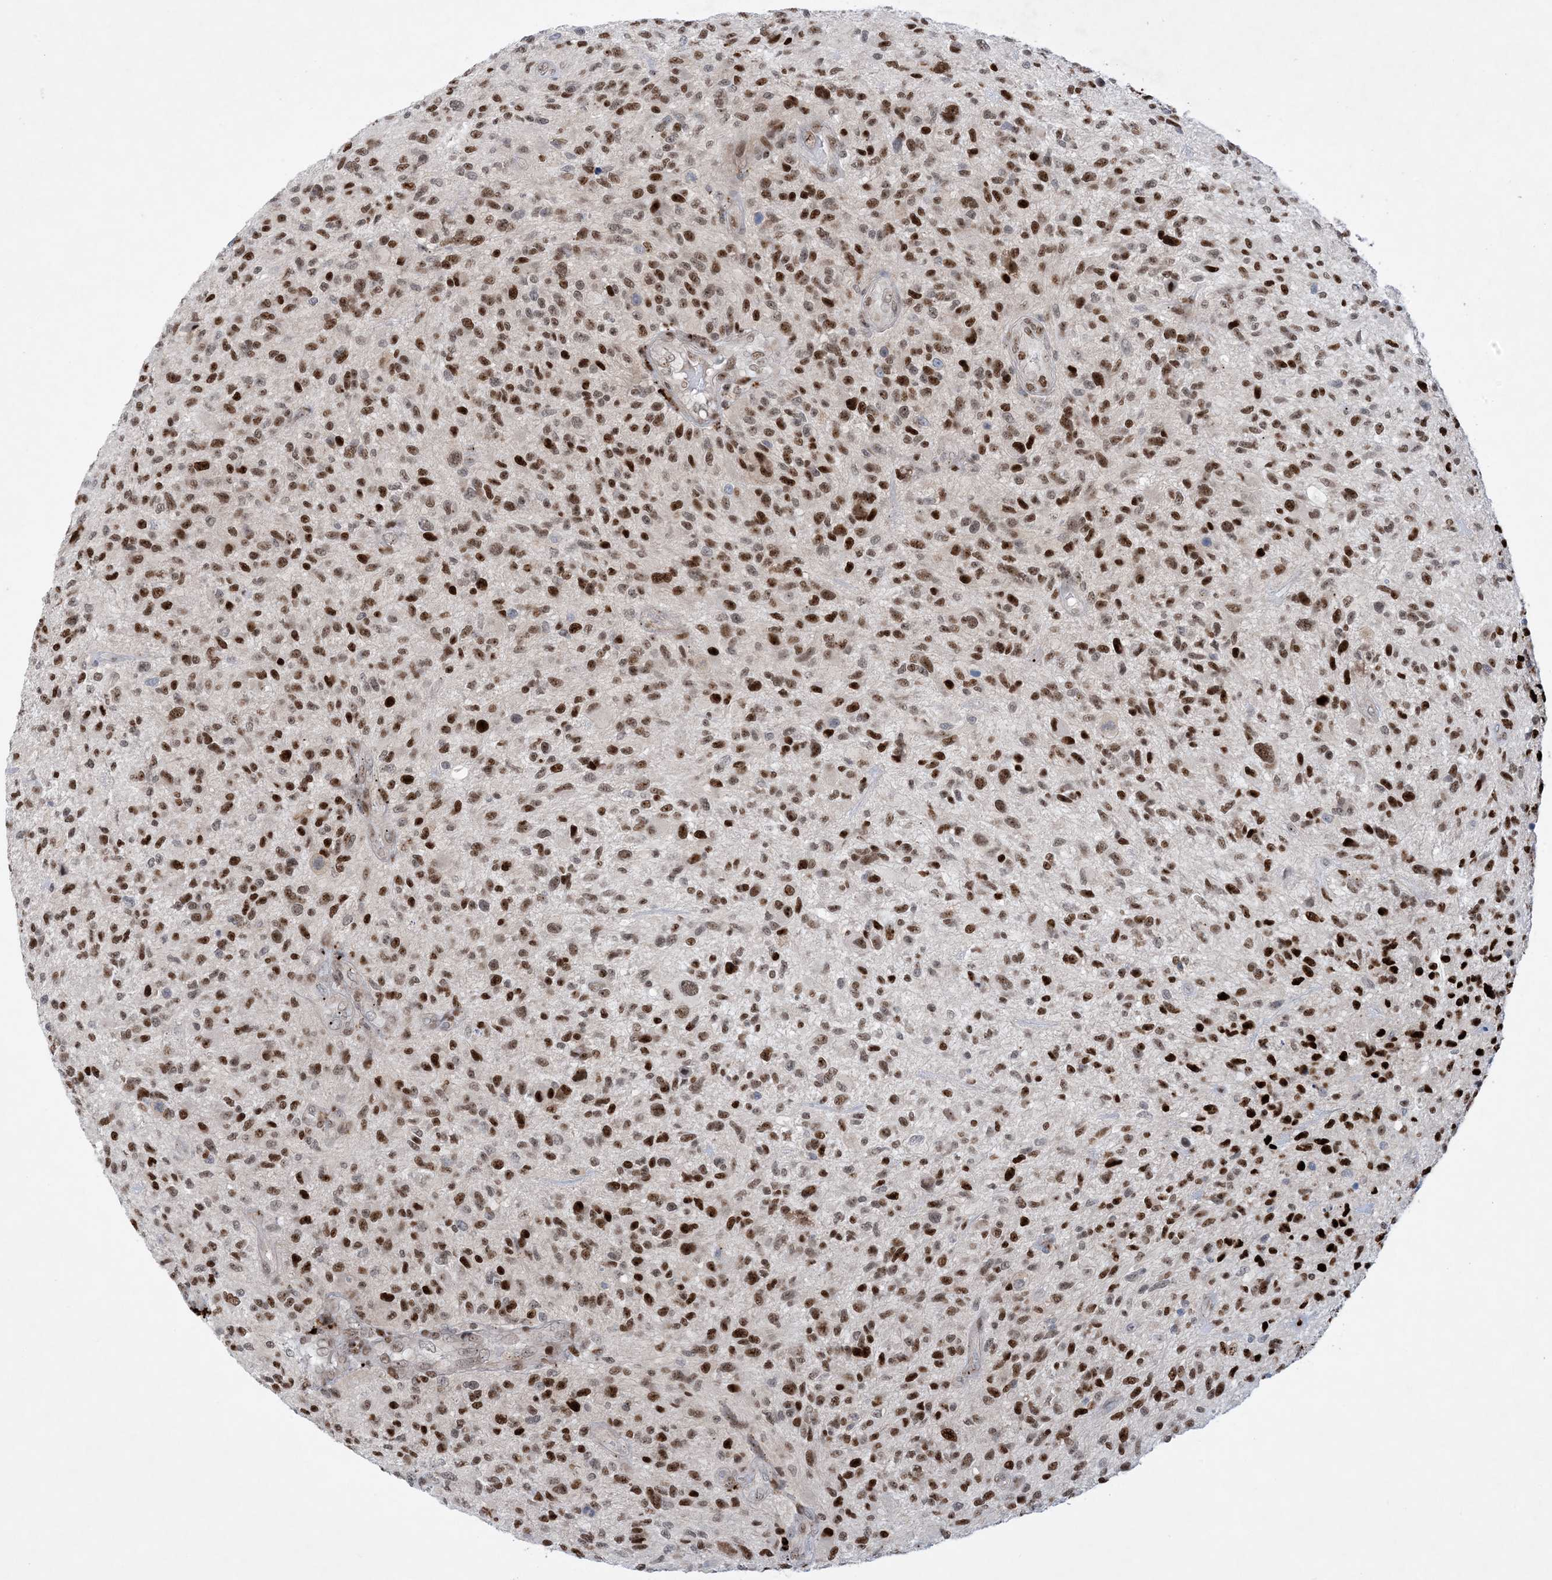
{"staining": {"intensity": "strong", "quantity": ">75%", "location": "nuclear"}, "tissue": "glioma", "cell_type": "Tumor cells", "image_type": "cancer", "snomed": [{"axis": "morphology", "description": "Glioma, malignant, High grade"}, {"axis": "topography", "description": "Brain"}], "caption": "Immunohistochemical staining of malignant glioma (high-grade) demonstrates high levels of strong nuclear staining in about >75% of tumor cells.", "gene": "TSPYL1", "patient": {"sex": "male", "age": 47}}